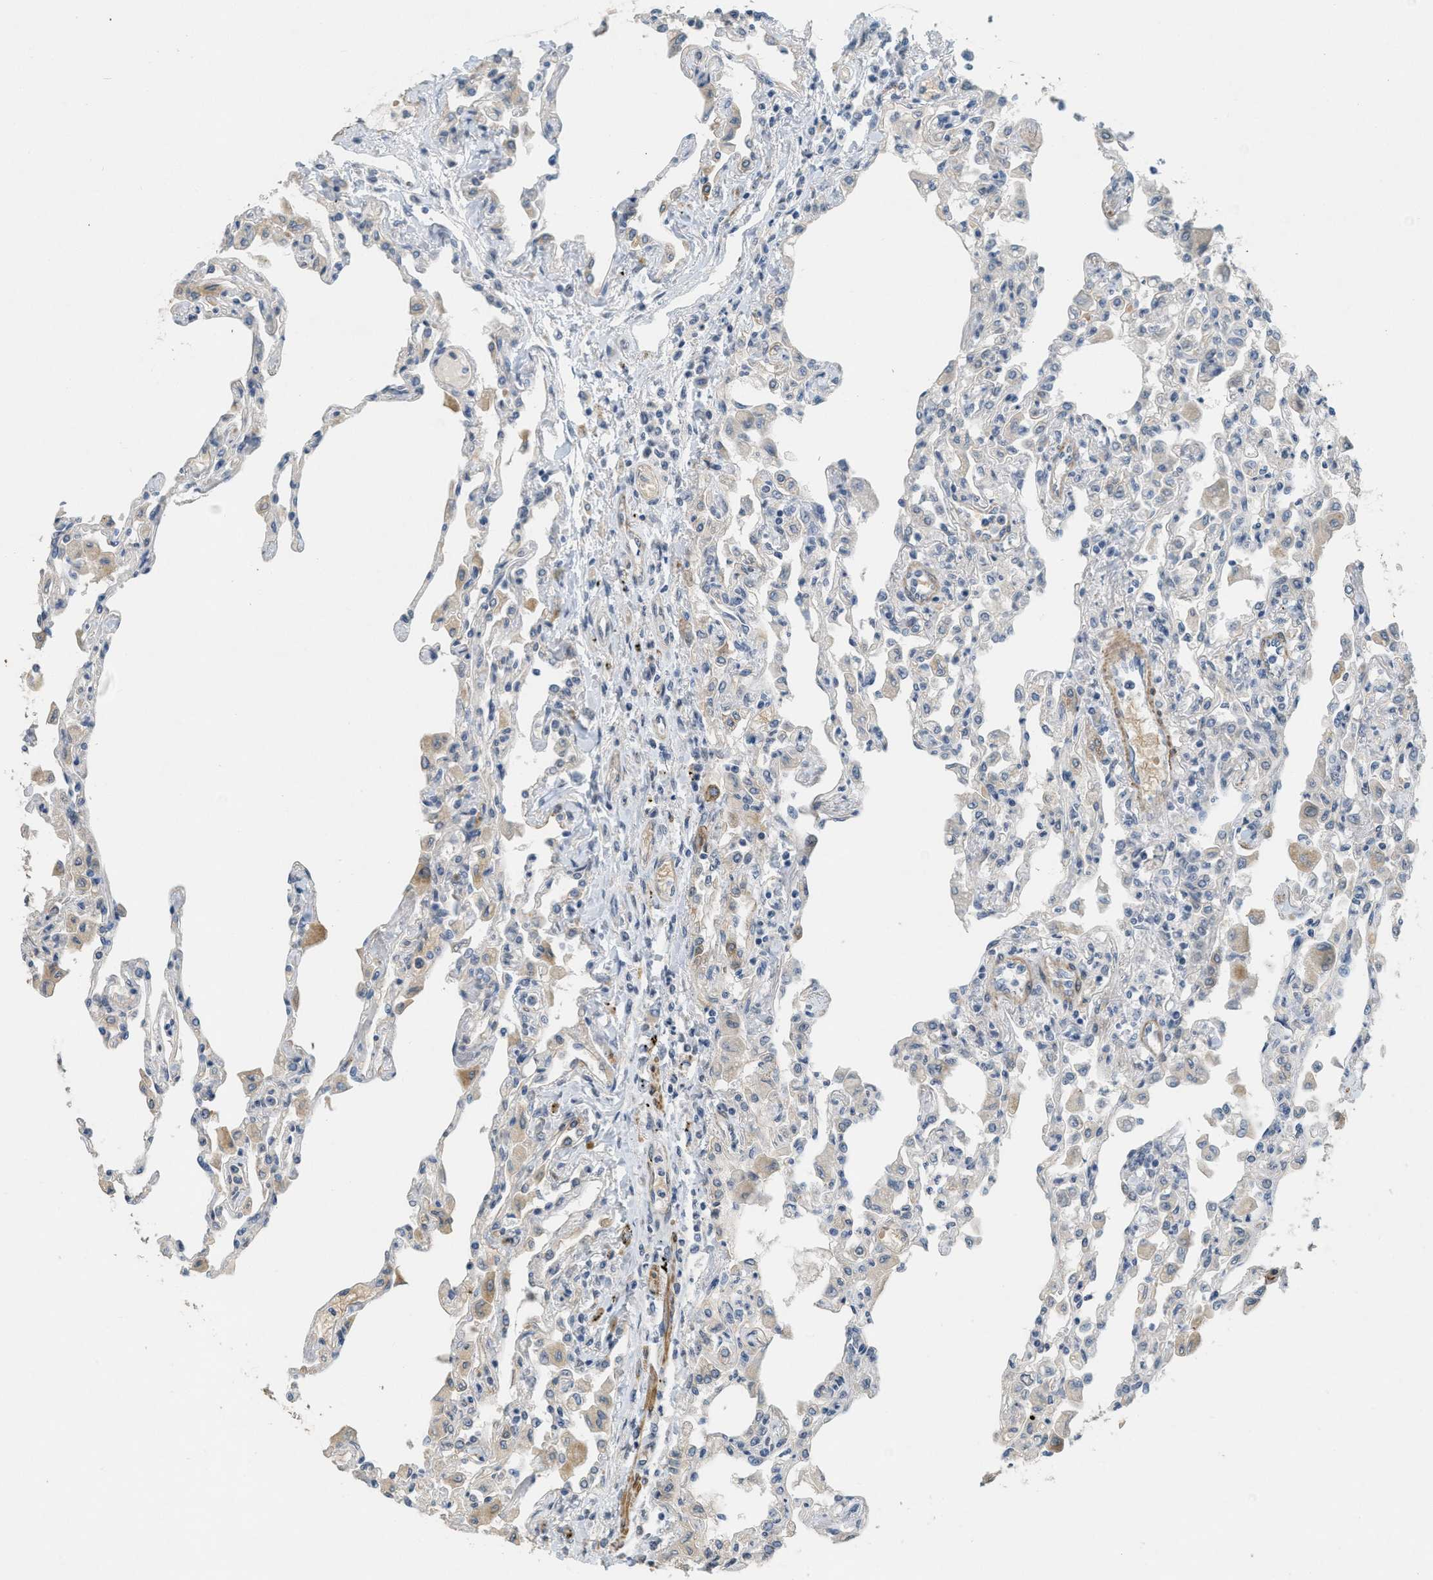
{"staining": {"intensity": "weak", "quantity": "<25%", "location": "cytoplasmic/membranous"}, "tissue": "lung", "cell_type": "Alveolar cells", "image_type": "normal", "snomed": [{"axis": "morphology", "description": "Normal tissue, NOS"}, {"axis": "topography", "description": "Bronchus"}, {"axis": "topography", "description": "Lung"}], "caption": "Immunohistochemical staining of unremarkable human lung demonstrates no significant expression in alveolar cells. (DAB (3,3'-diaminobenzidine) immunohistochemistry (IHC) visualized using brightfield microscopy, high magnification).", "gene": "MRS2", "patient": {"sex": "female", "age": 49}}